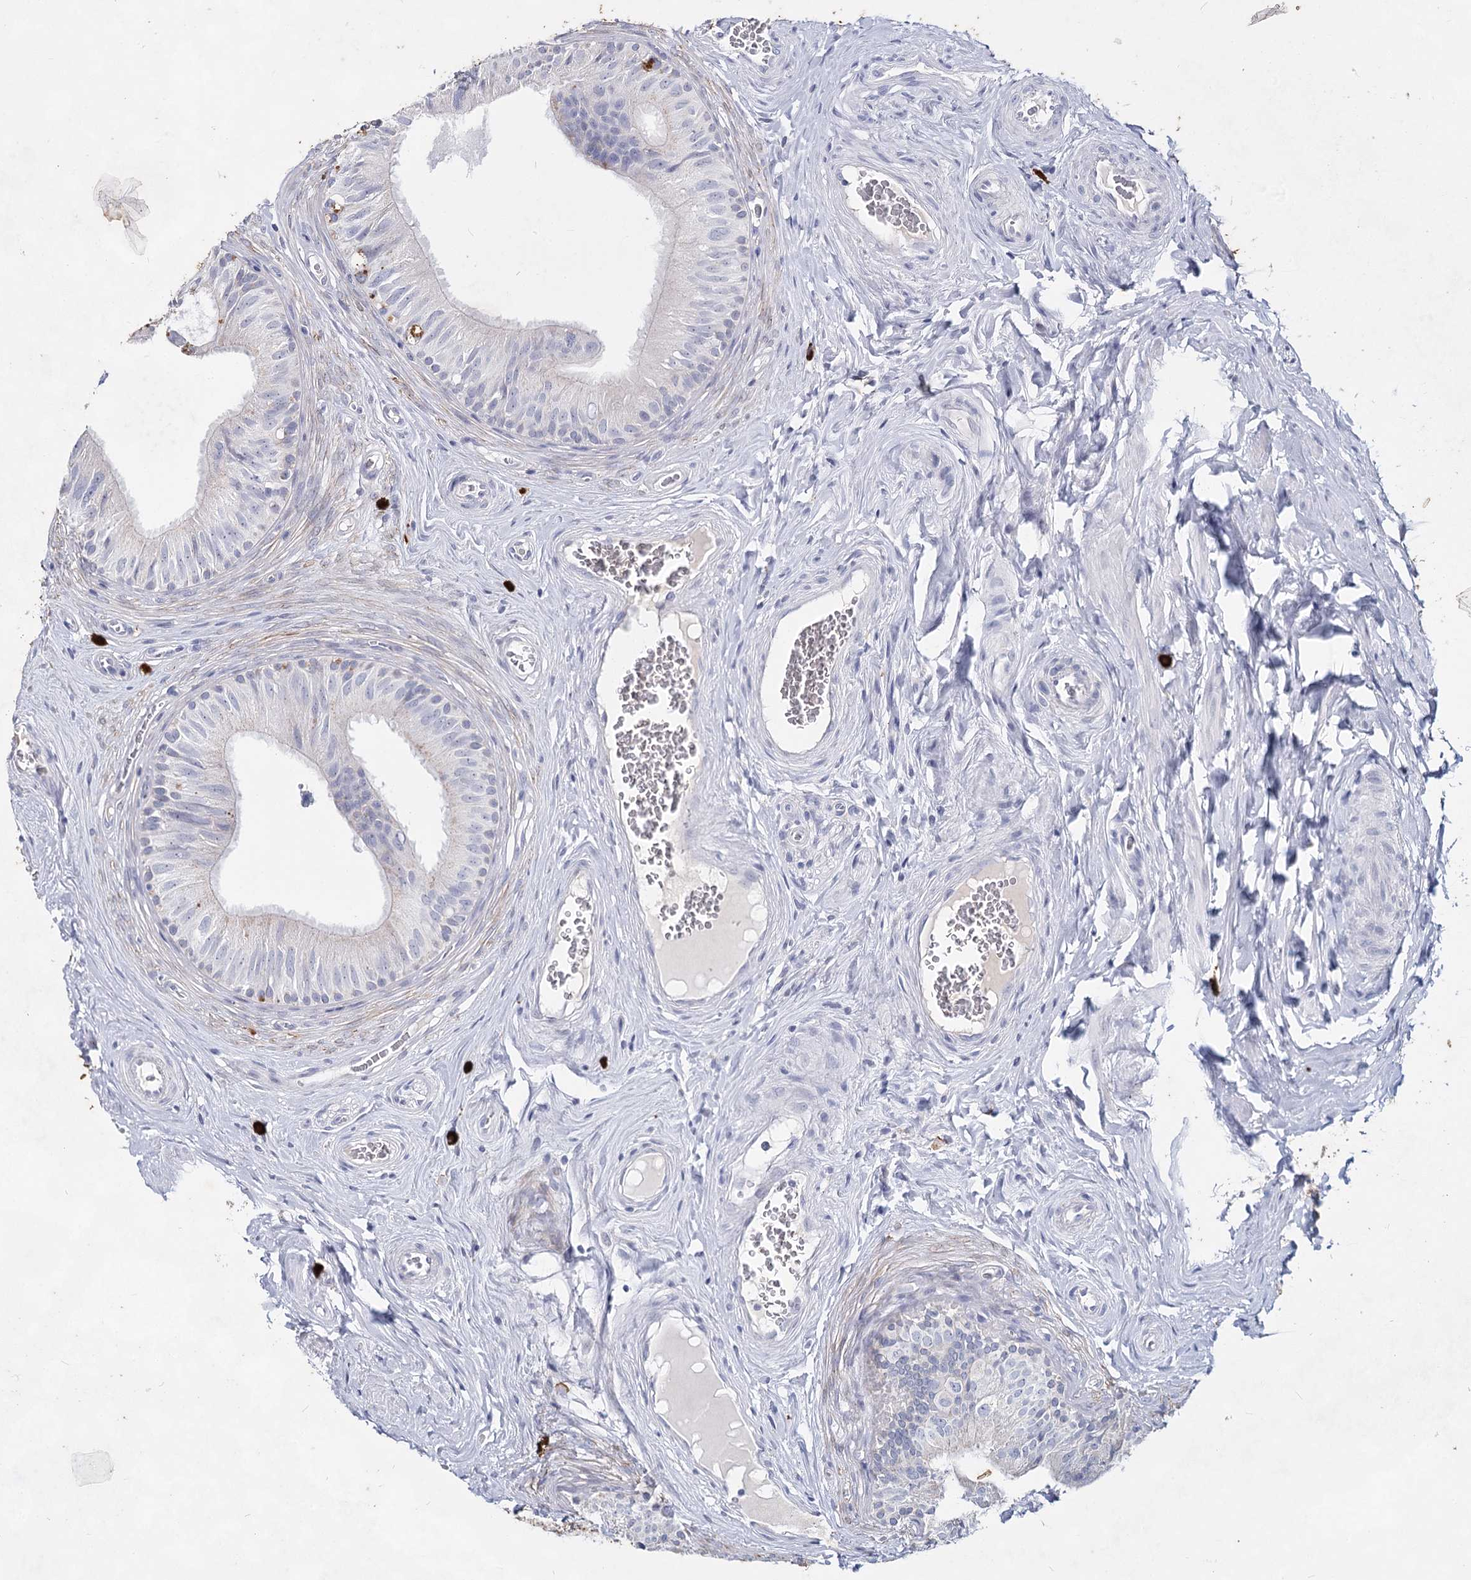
{"staining": {"intensity": "moderate", "quantity": "<25%", "location": "cytoplasmic/membranous"}, "tissue": "epididymis", "cell_type": "Glandular cells", "image_type": "normal", "snomed": [{"axis": "morphology", "description": "Normal tissue, NOS"}, {"axis": "topography", "description": "Epididymis"}], "caption": "Epididymis stained with a brown dye demonstrates moderate cytoplasmic/membranous positive staining in about <25% of glandular cells.", "gene": "CCDC73", "patient": {"sex": "male", "age": 46}}